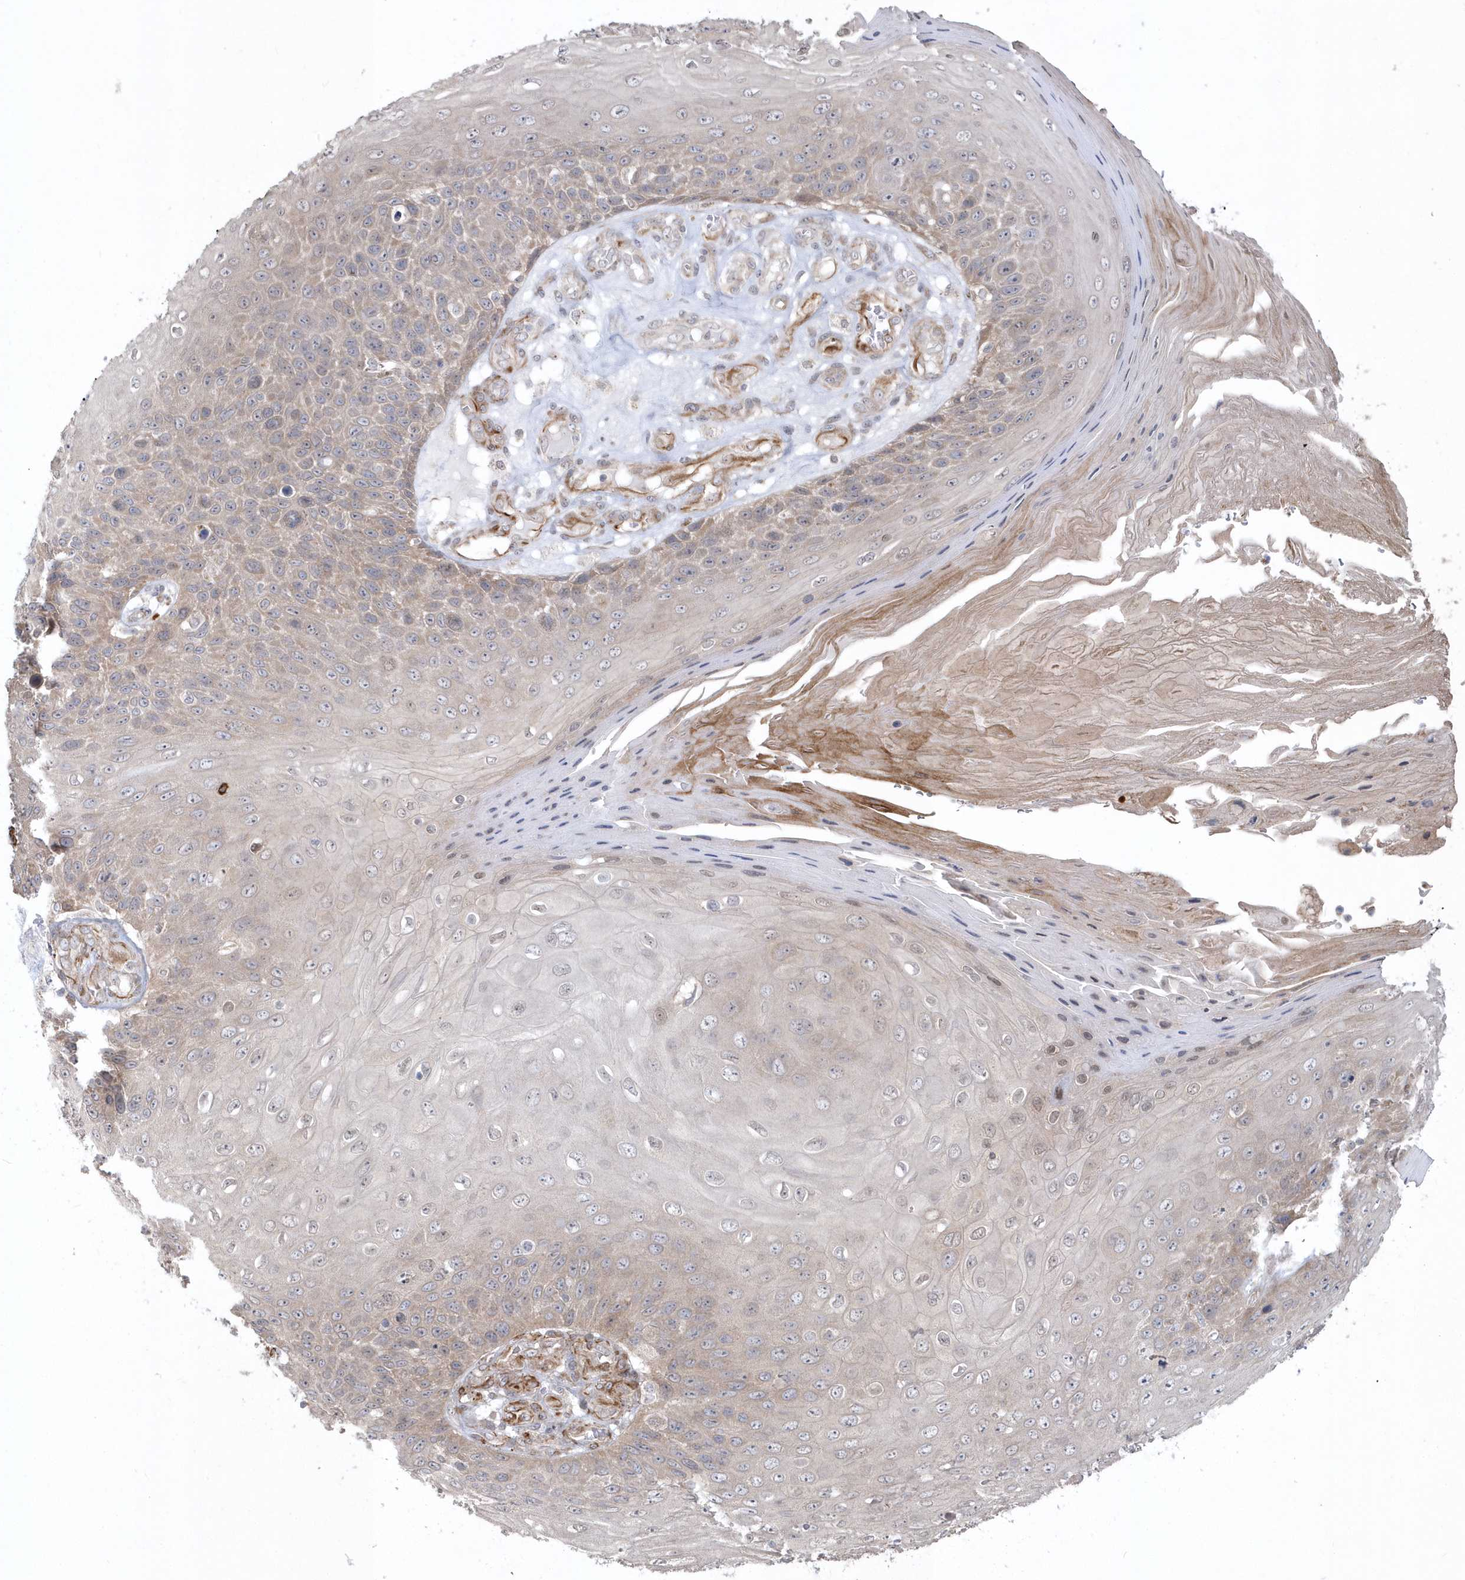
{"staining": {"intensity": "weak", "quantity": "25%-75%", "location": "cytoplasmic/membranous"}, "tissue": "skin cancer", "cell_type": "Tumor cells", "image_type": "cancer", "snomed": [{"axis": "morphology", "description": "Squamous cell carcinoma, NOS"}, {"axis": "topography", "description": "Skin"}], "caption": "Approximately 25%-75% of tumor cells in human skin cancer show weak cytoplasmic/membranous protein staining as visualized by brown immunohistochemical staining.", "gene": "DHX57", "patient": {"sex": "female", "age": 88}}